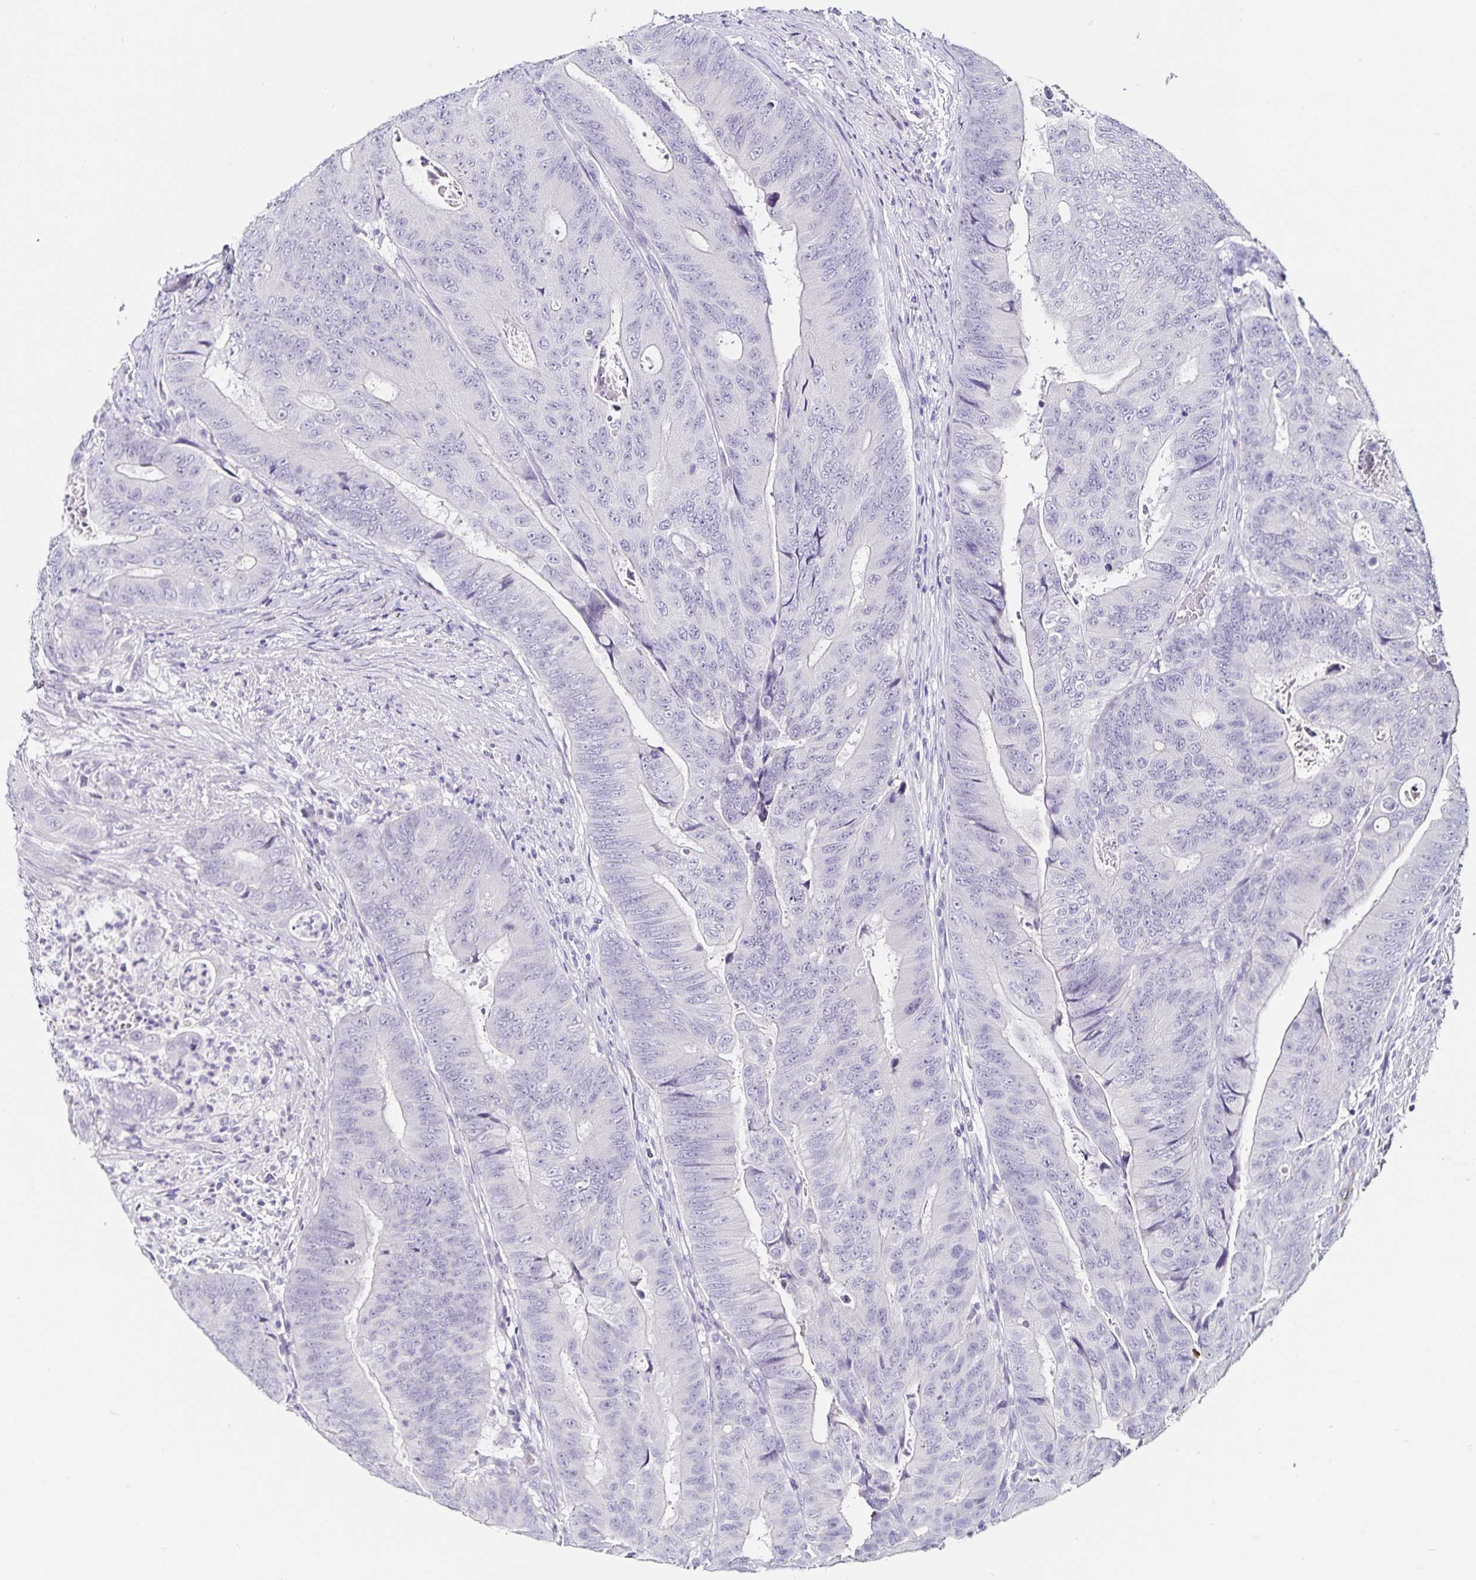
{"staining": {"intensity": "negative", "quantity": "none", "location": "none"}, "tissue": "colorectal cancer", "cell_type": "Tumor cells", "image_type": "cancer", "snomed": [{"axis": "morphology", "description": "Adenocarcinoma, NOS"}, {"axis": "topography", "description": "Colon"}], "caption": "DAB (3,3'-diaminobenzidine) immunohistochemical staining of adenocarcinoma (colorectal) demonstrates no significant positivity in tumor cells.", "gene": "TSPAN7", "patient": {"sex": "female", "age": 48}}